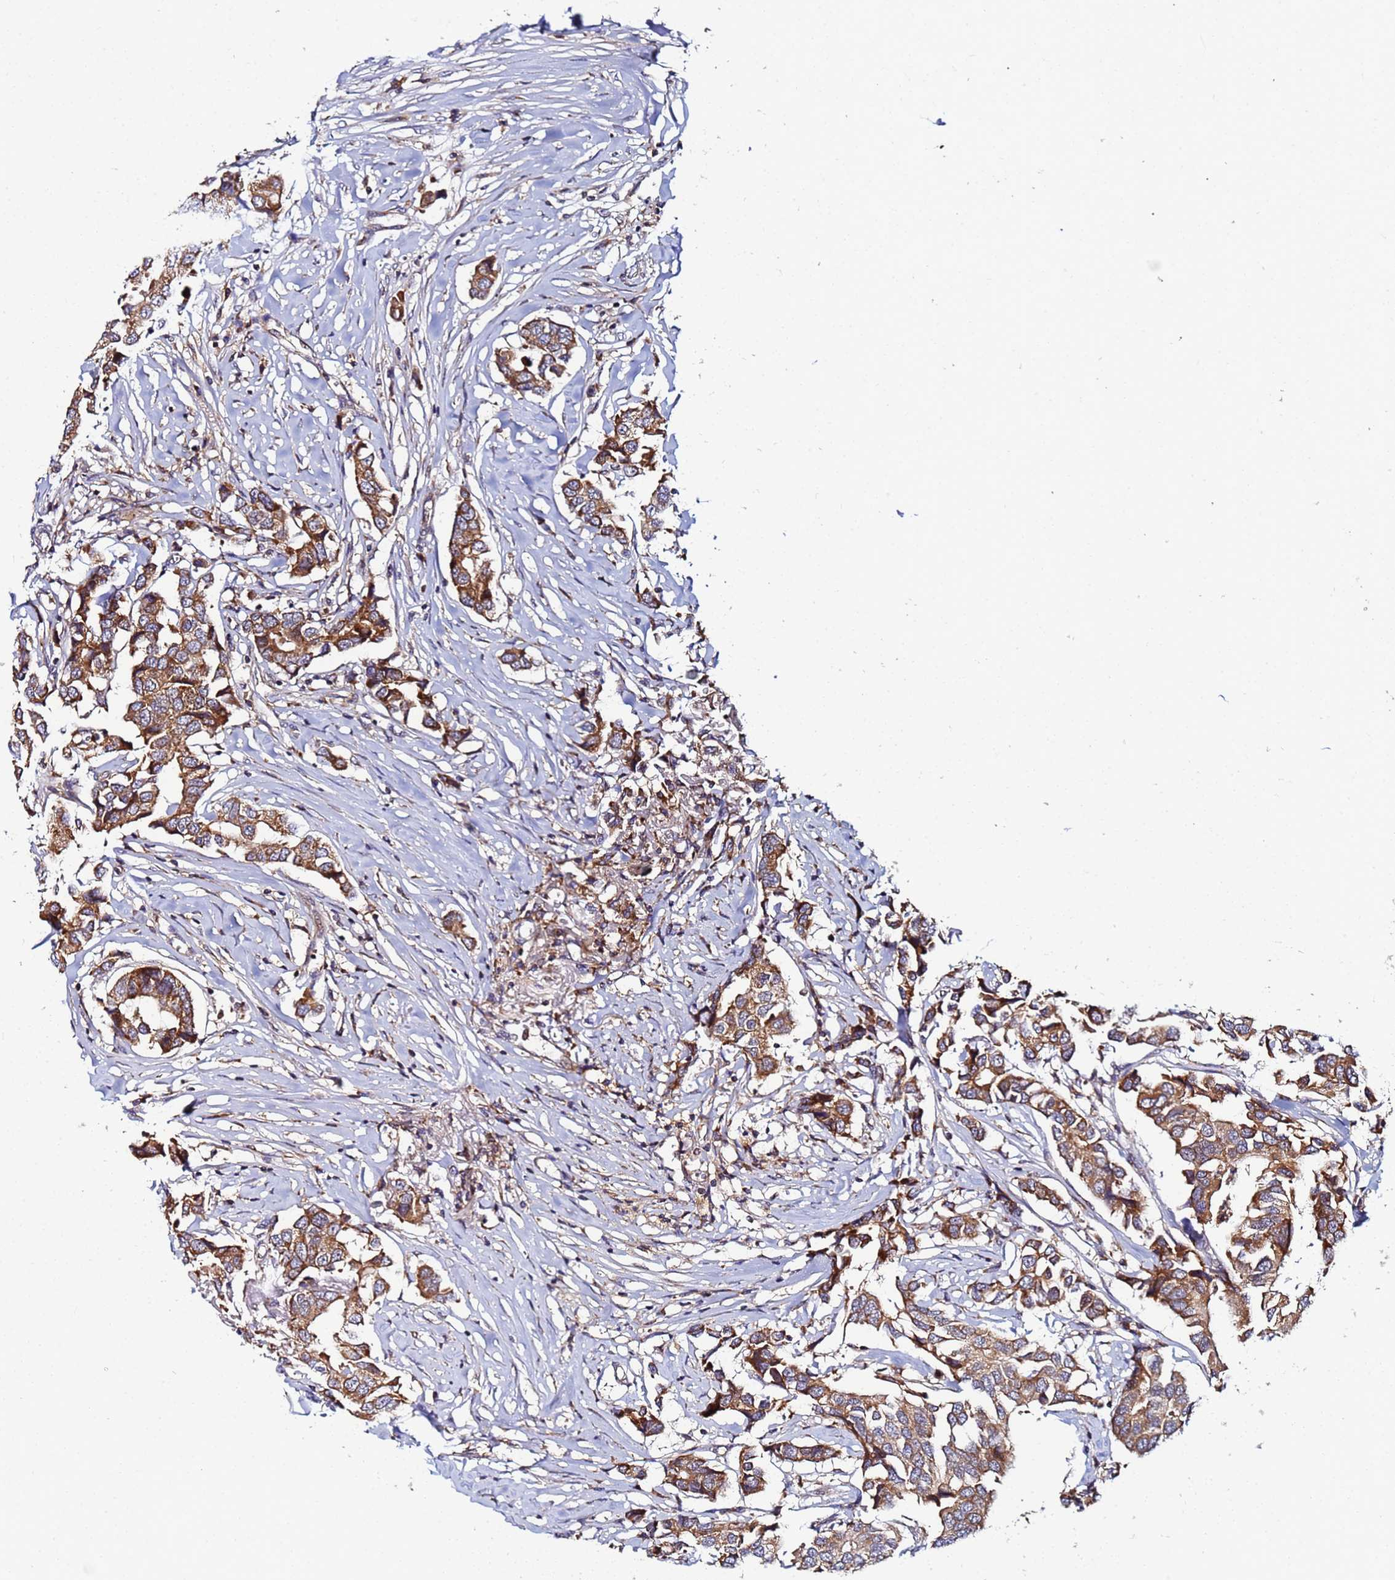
{"staining": {"intensity": "moderate", "quantity": ">75%", "location": "cytoplasmic/membranous"}, "tissue": "breast cancer", "cell_type": "Tumor cells", "image_type": "cancer", "snomed": [{"axis": "morphology", "description": "Duct carcinoma"}, {"axis": "topography", "description": "Breast"}], "caption": "Moderate cytoplasmic/membranous protein expression is appreciated in approximately >75% of tumor cells in breast cancer.", "gene": "CCDC127", "patient": {"sex": "female", "age": 80}}